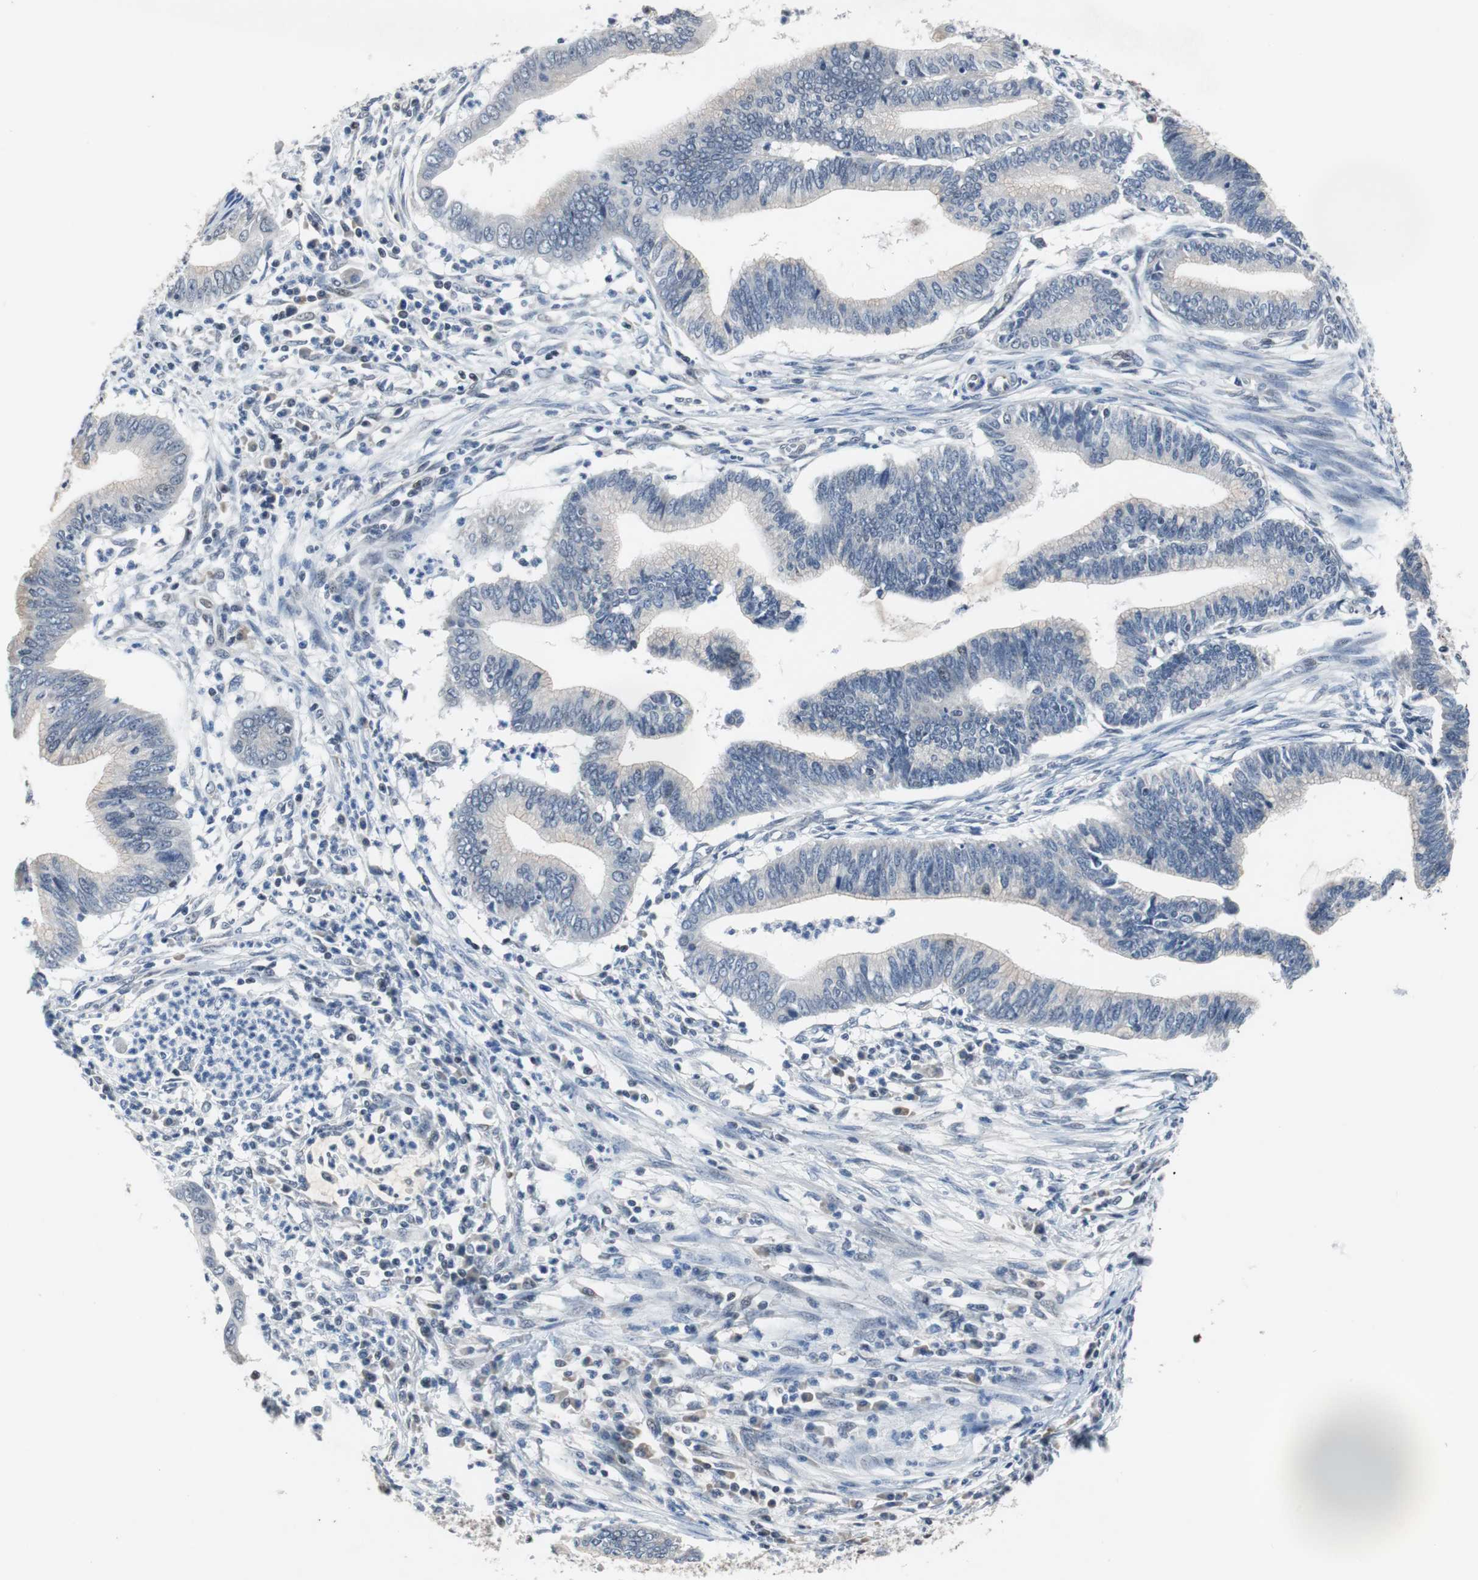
{"staining": {"intensity": "negative", "quantity": "none", "location": "none"}, "tissue": "cervical cancer", "cell_type": "Tumor cells", "image_type": "cancer", "snomed": [{"axis": "morphology", "description": "Adenocarcinoma, NOS"}, {"axis": "topography", "description": "Cervix"}], "caption": "DAB (3,3'-diaminobenzidine) immunohistochemical staining of adenocarcinoma (cervical) reveals no significant staining in tumor cells.", "gene": "TP63", "patient": {"sex": "female", "age": 36}}